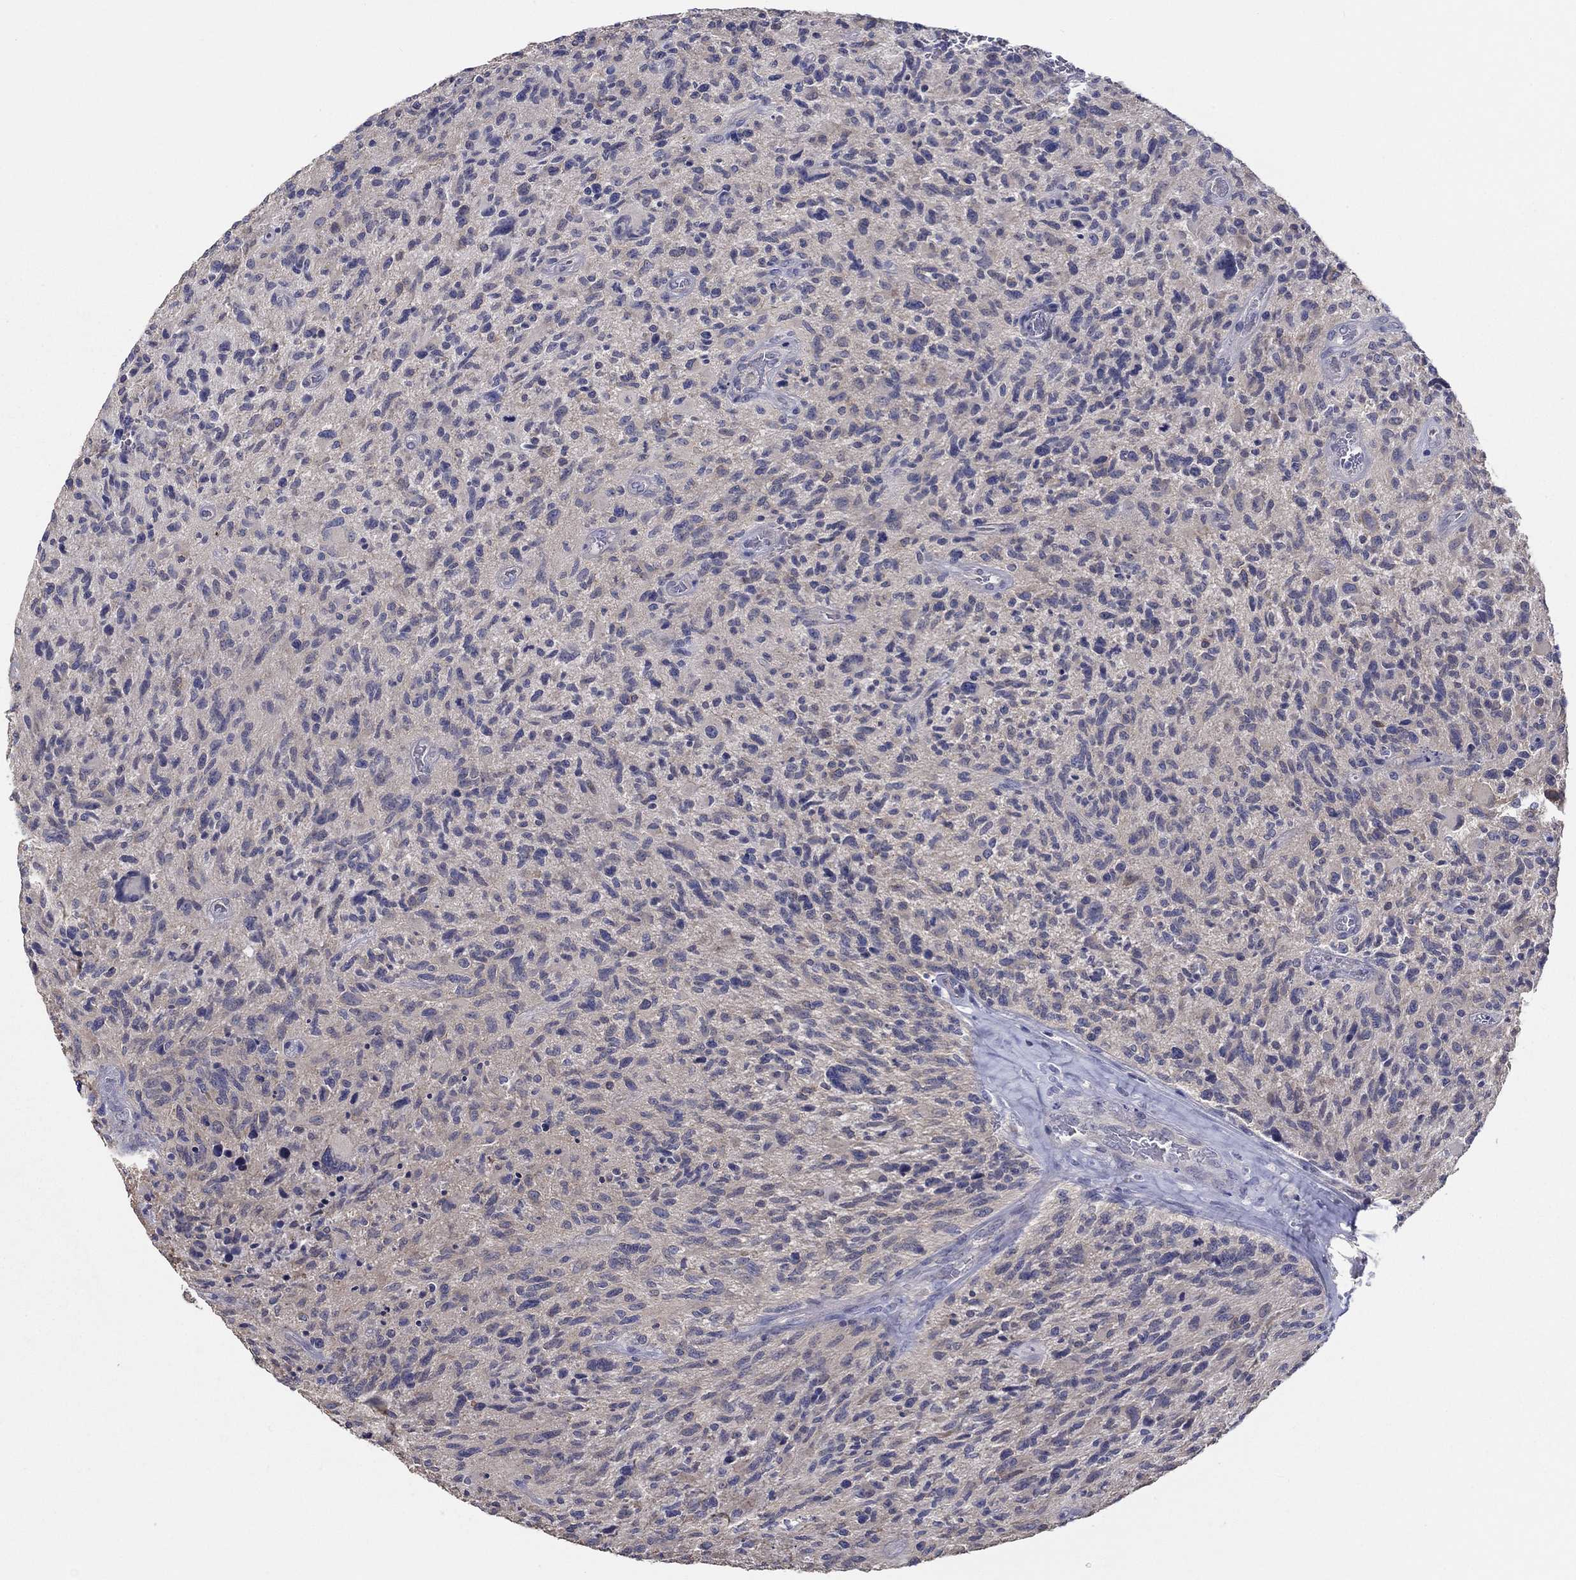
{"staining": {"intensity": "negative", "quantity": "none", "location": "none"}, "tissue": "glioma", "cell_type": "Tumor cells", "image_type": "cancer", "snomed": [{"axis": "morphology", "description": "Glioma, malignant, NOS"}, {"axis": "morphology", "description": "Glioma, malignant, High grade"}, {"axis": "topography", "description": "Brain"}], "caption": "Photomicrograph shows no significant protein positivity in tumor cells of glioma.", "gene": "DOCK3", "patient": {"sex": "female", "age": 71}}